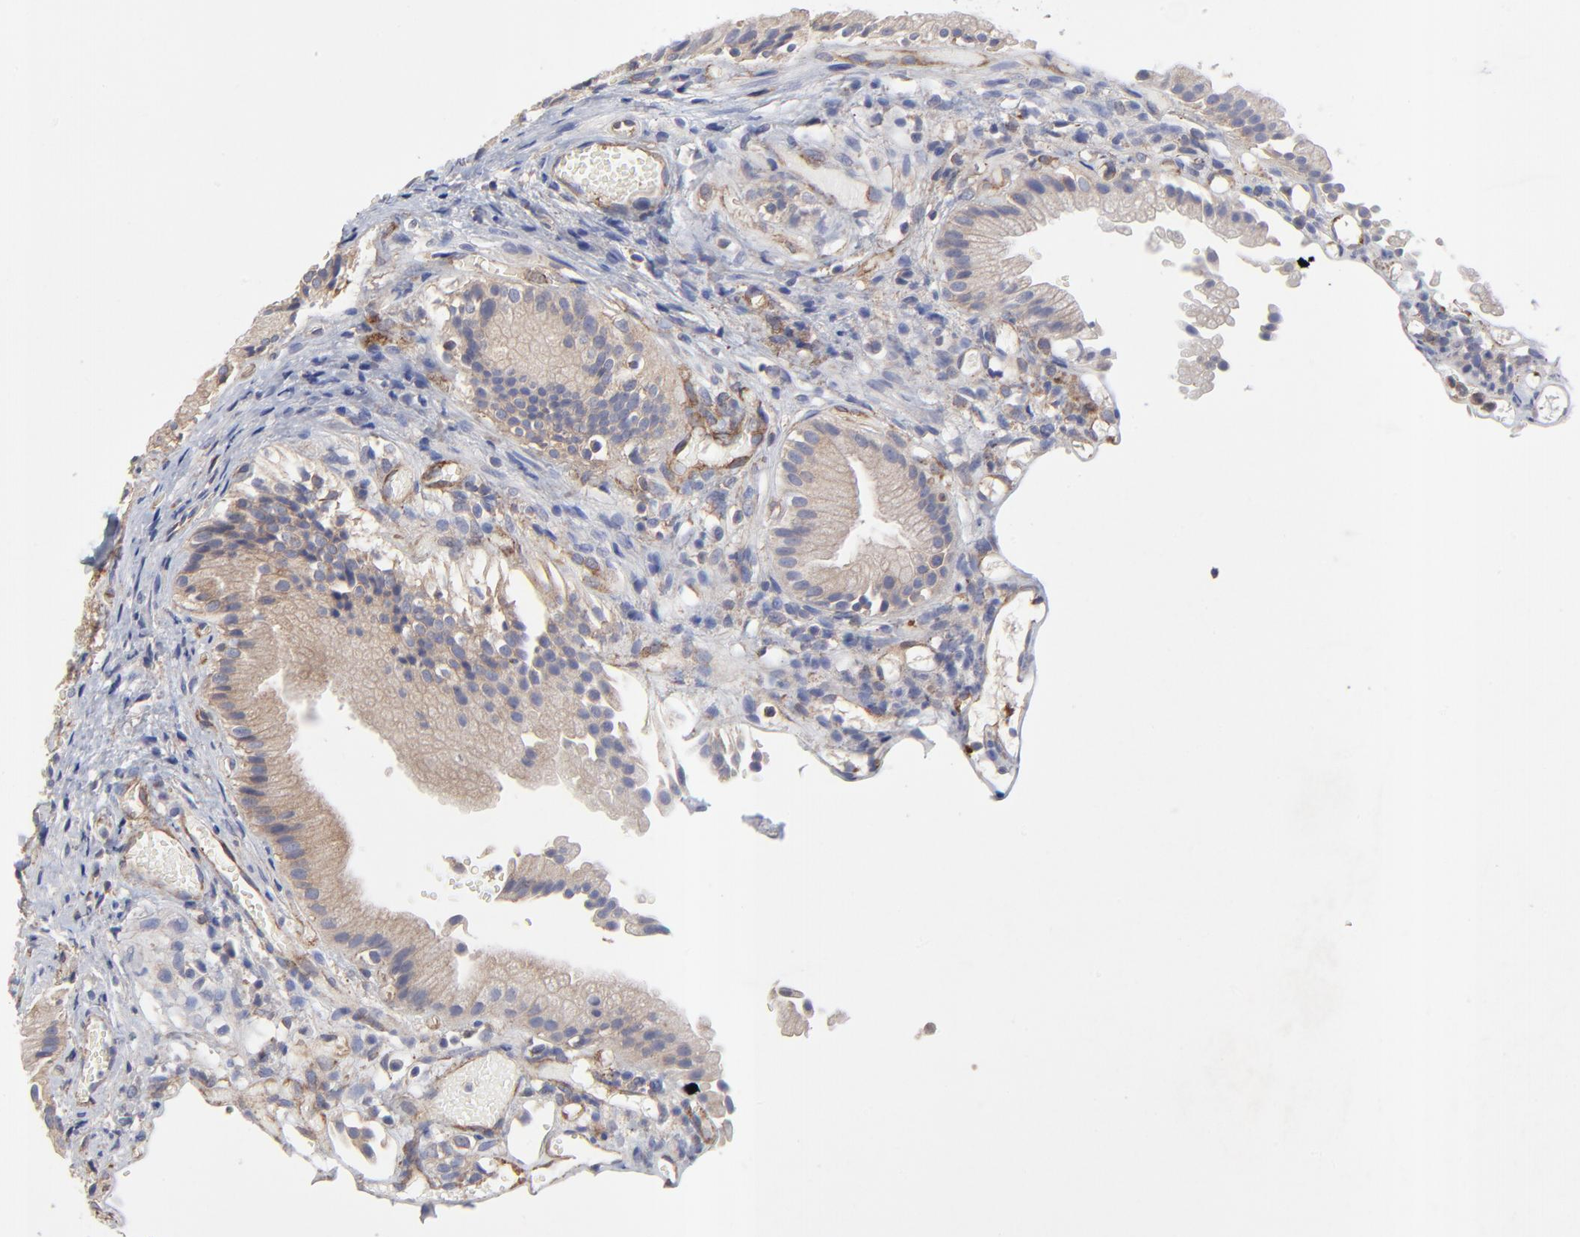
{"staining": {"intensity": "weak", "quantity": "<25%", "location": "cytoplasmic/membranous"}, "tissue": "gallbladder", "cell_type": "Glandular cells", "image_type": "normal", "snomed": [{"axis": "morphology", "description": "Normal tissue, NOS"}, {"axis": "topography", "description": "Gallbladder"}], "caption": "DAB immunohistochemical staining of unremarkable human gallbladder shows no significant staining in glandular cells.", "gene": "SULF2", "patient": {"sex": "male", "age": 65}}